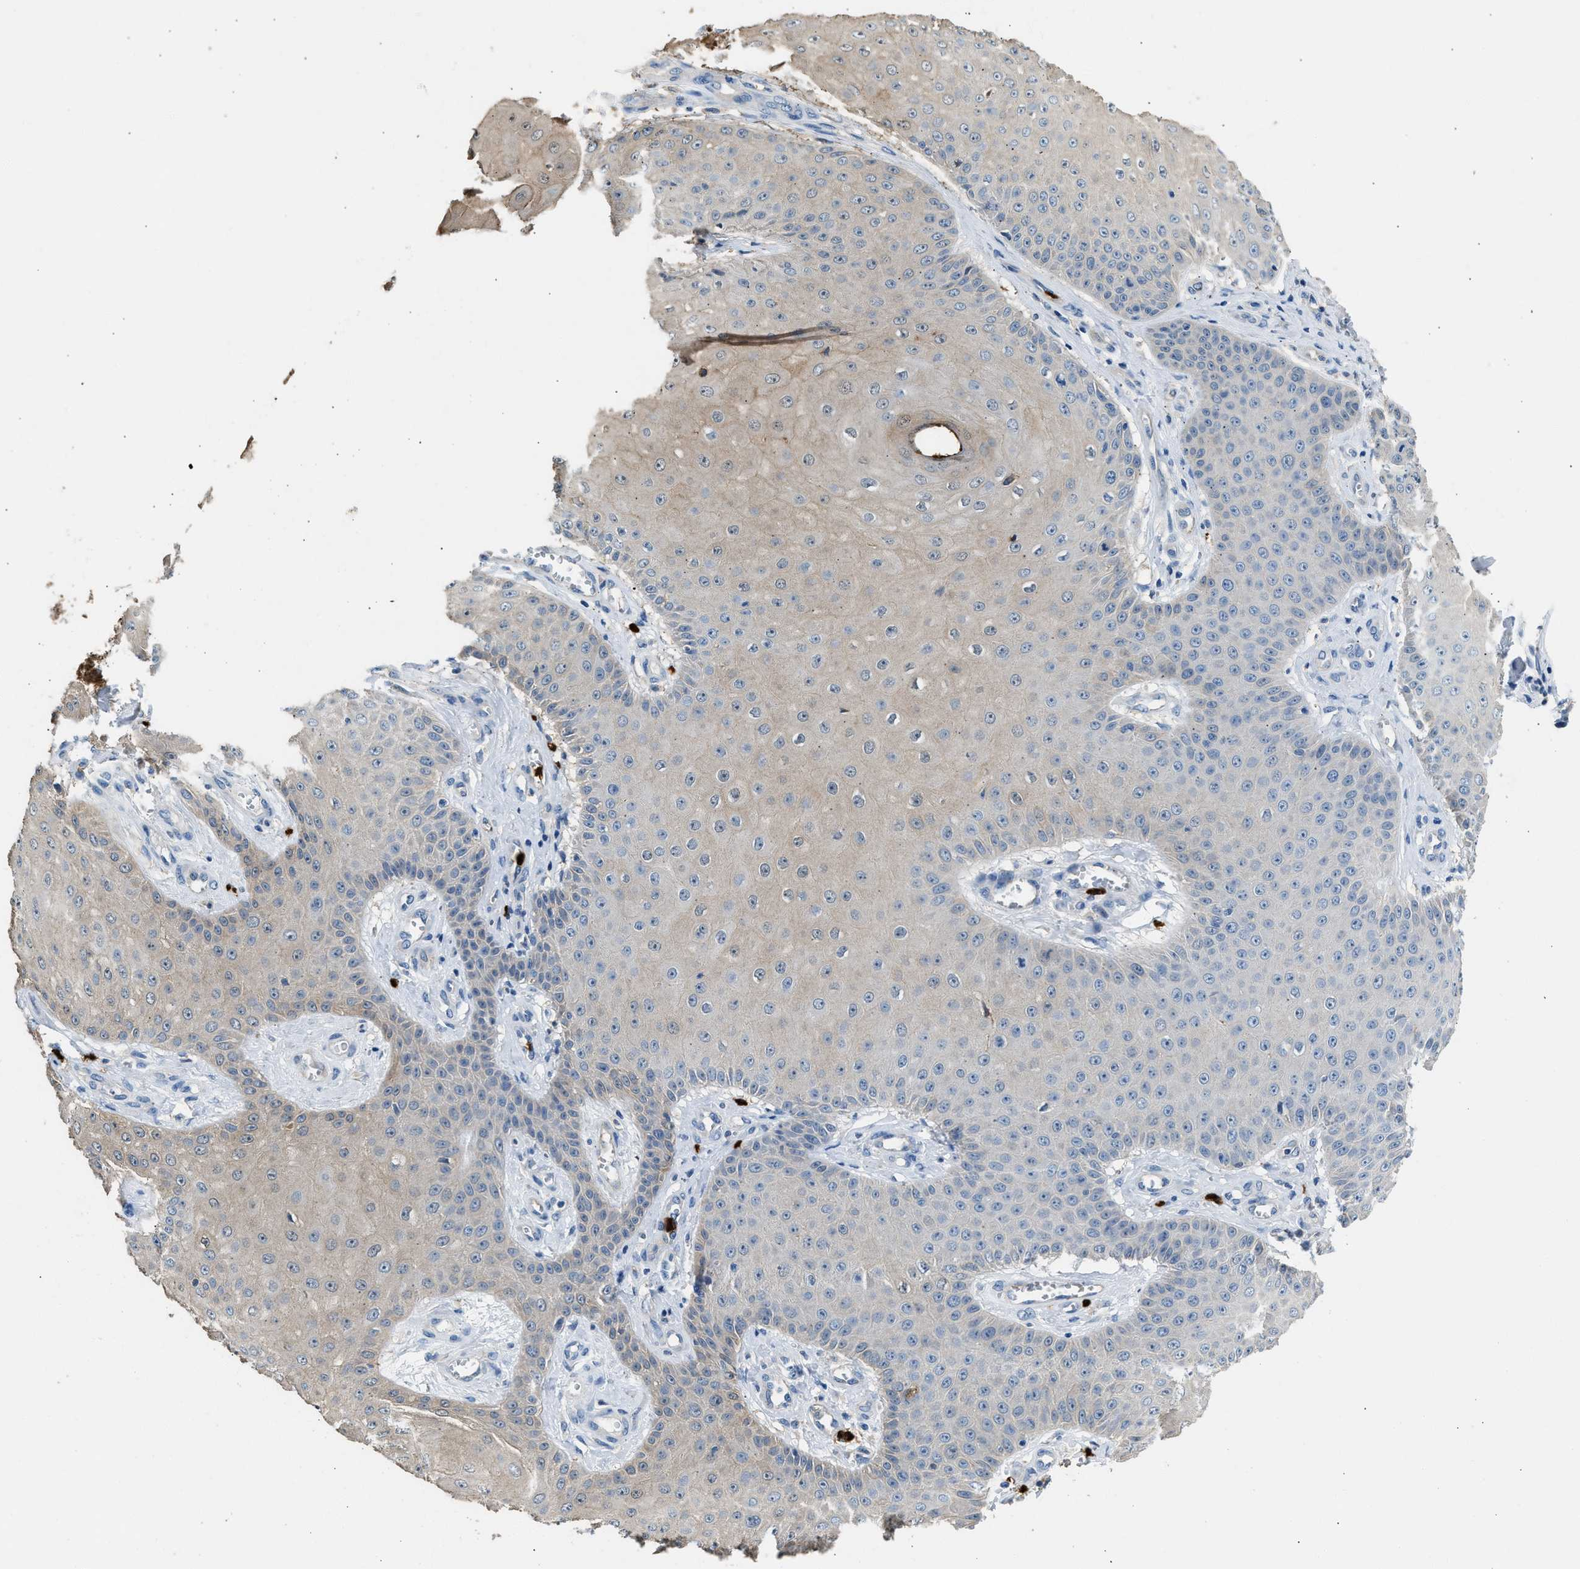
{"staining": {"intensity": "weak", "quantity": "25%-75%", "location": "cytoplasmic/membranous"}, "tissue": "skin cancer", "cell_type": "Tumor cells", "image_type": "cancer", "snomed": [{"axis": "morphology", "description": "Squamous cell carcinoma, NOS"}, {"axis": "topography", "description": "Skin"}], "caption": "Protein analysis of skin cancer (squamous cell carcinoma) tissue displays weak cytoplasmic/membranous expression in approximately 25%-75% of tumor cells.", "gene": "ANXA3", "patient": {"sex": "male", "age": 74}}